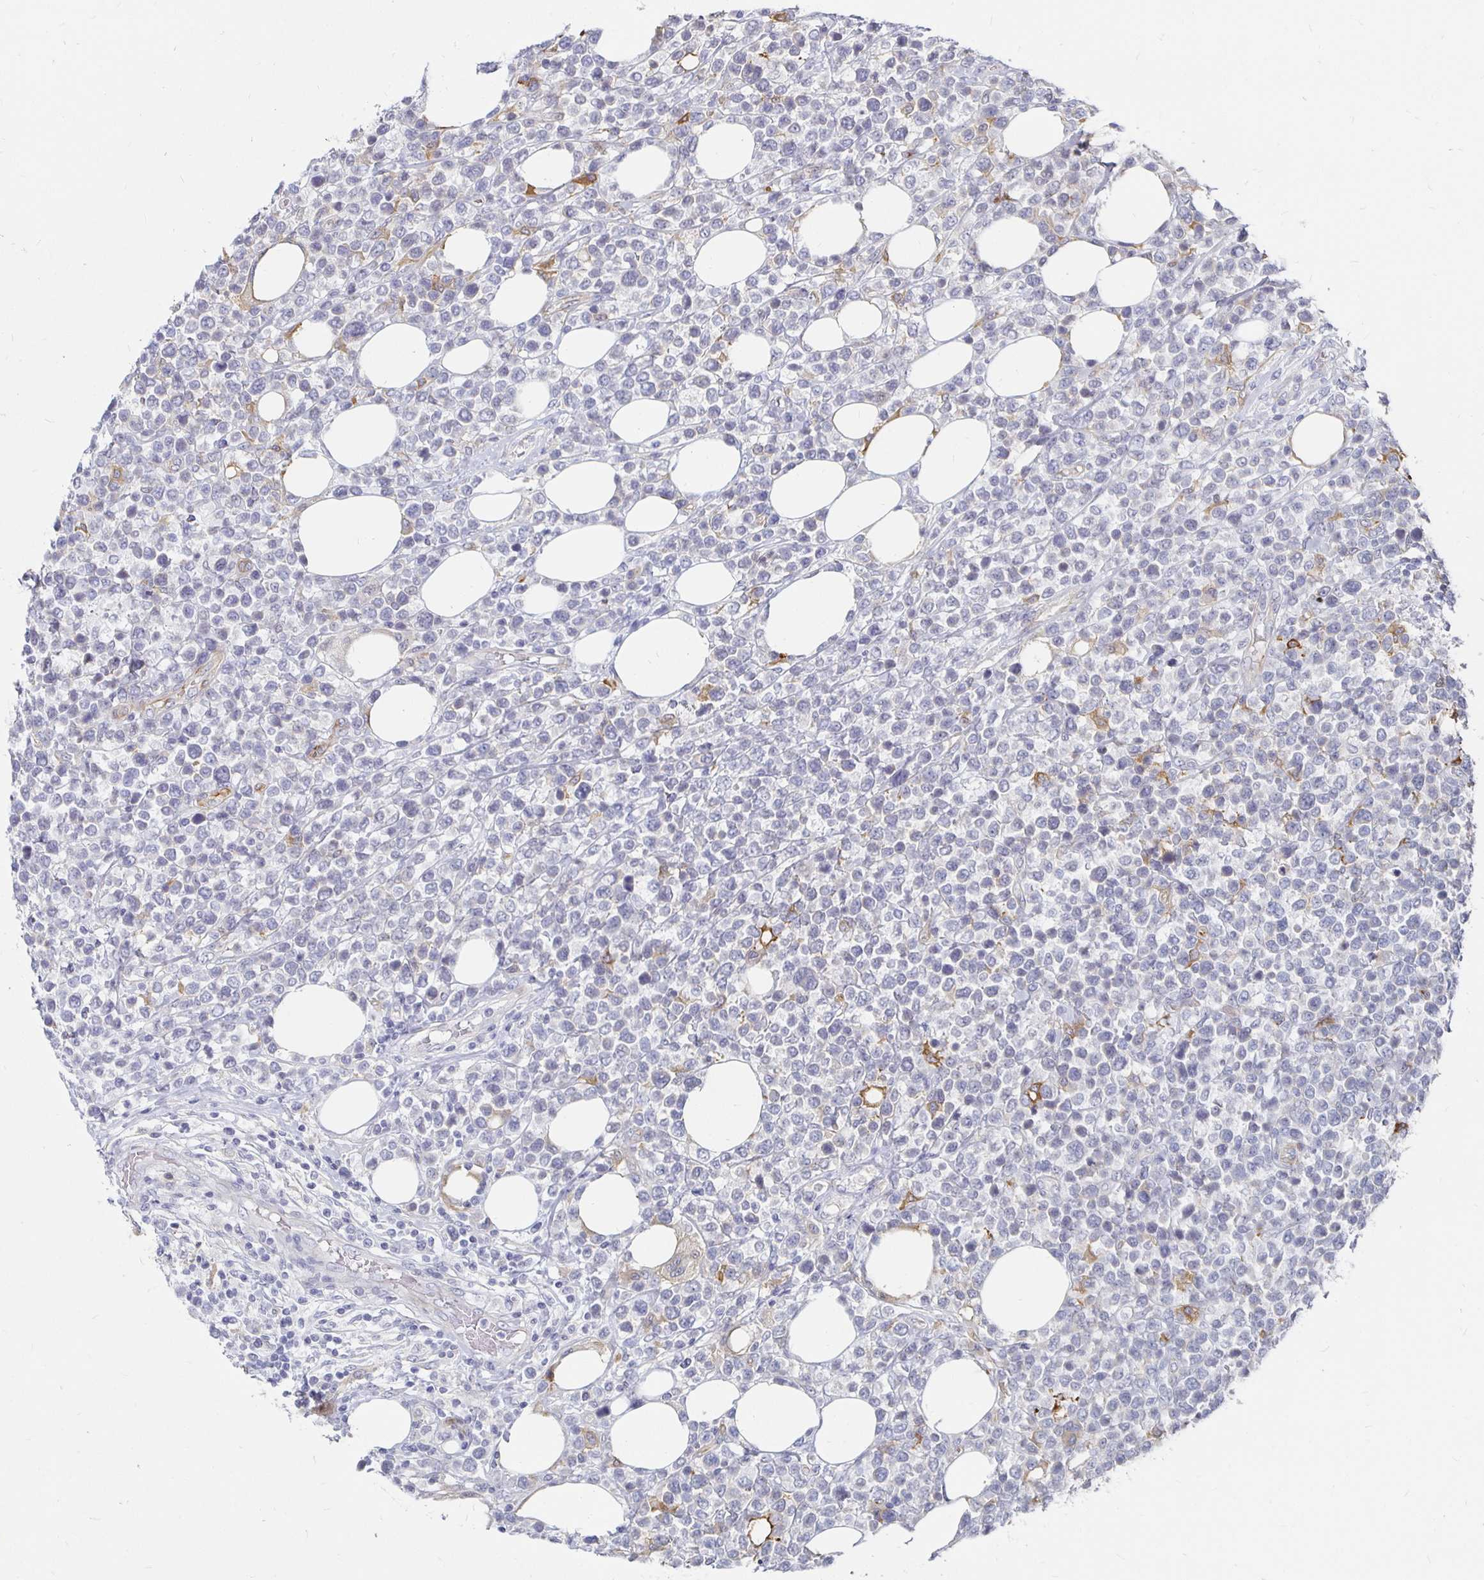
{"staining": {"intensity": "negative", "quantity": "none", "location": "none"}, "tissue": "lymphoma", "cell_type": "Tumor cells", "image_type": "cancer", "snomed": [{"axis": "morphology", "description": "Malignant lymphoma, non-Hodgkin's type, Low grade"}, {"axis": "topography", "description": "Lymph node"}], "caption": "The micrograph shows no significant expression in tumor cells of lymphoma.", "gene": "CCDC85A", "patient": {"sex": "male", "age": 60}}